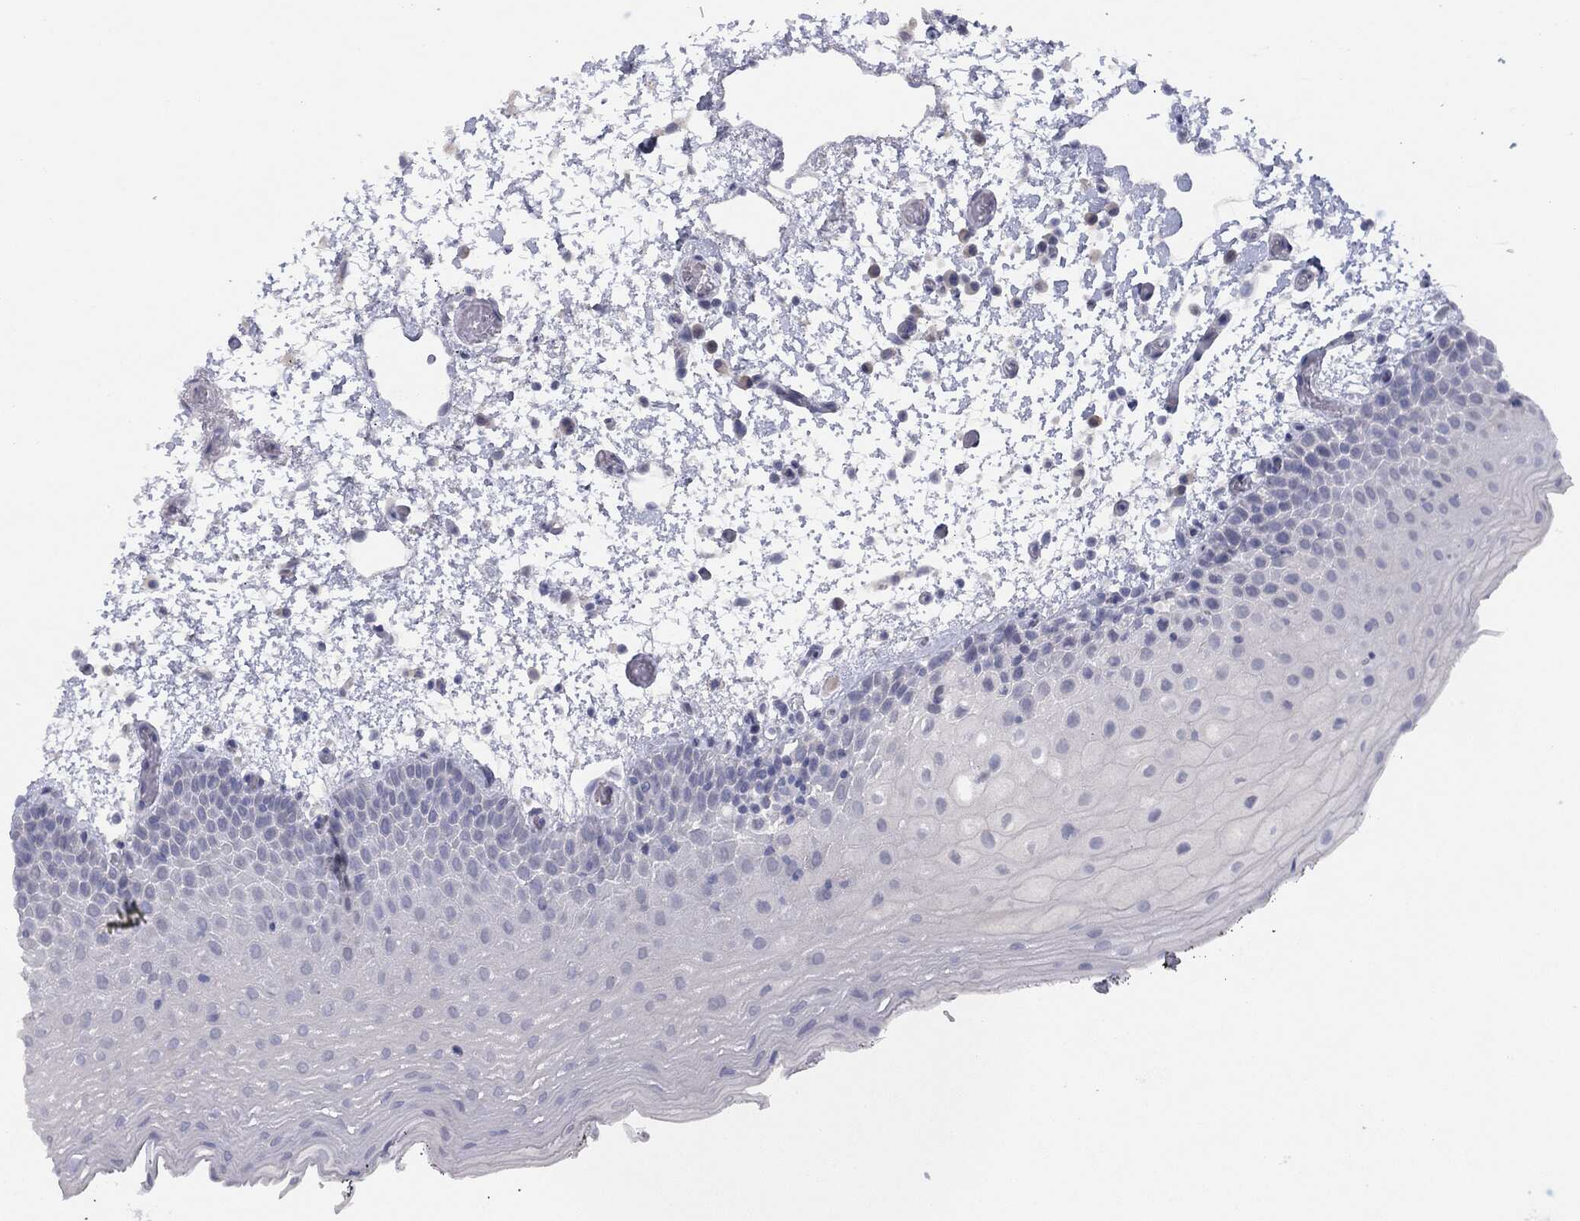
{"staining": {"intensity": "negative", "quantity": "none", "location": "none"}, "tissue": "oral mucosa", "cell_type": "Squamous epithelial cells", "image_type": "normal", "snomed": [{"axis": "morphology", "description": "Normal tissue, NOS"}, {"axis": "morphology", "description": "Squamous cell carcinoma, NOS"}, {"axis": "topography", "description": "Oral tissue"}, {"axis": "topography", "description": "Tounge, NOS"}, {"axis": "topography", "description": "Head-Neck"}], "caption": "This is a micrograph of immunohistochemistry staining of unremarkable oral mucosa, which shows no expression in squamous epithelial cells.", "gene": "MUC1", "patient": {"sex": "female", "age": 80}}